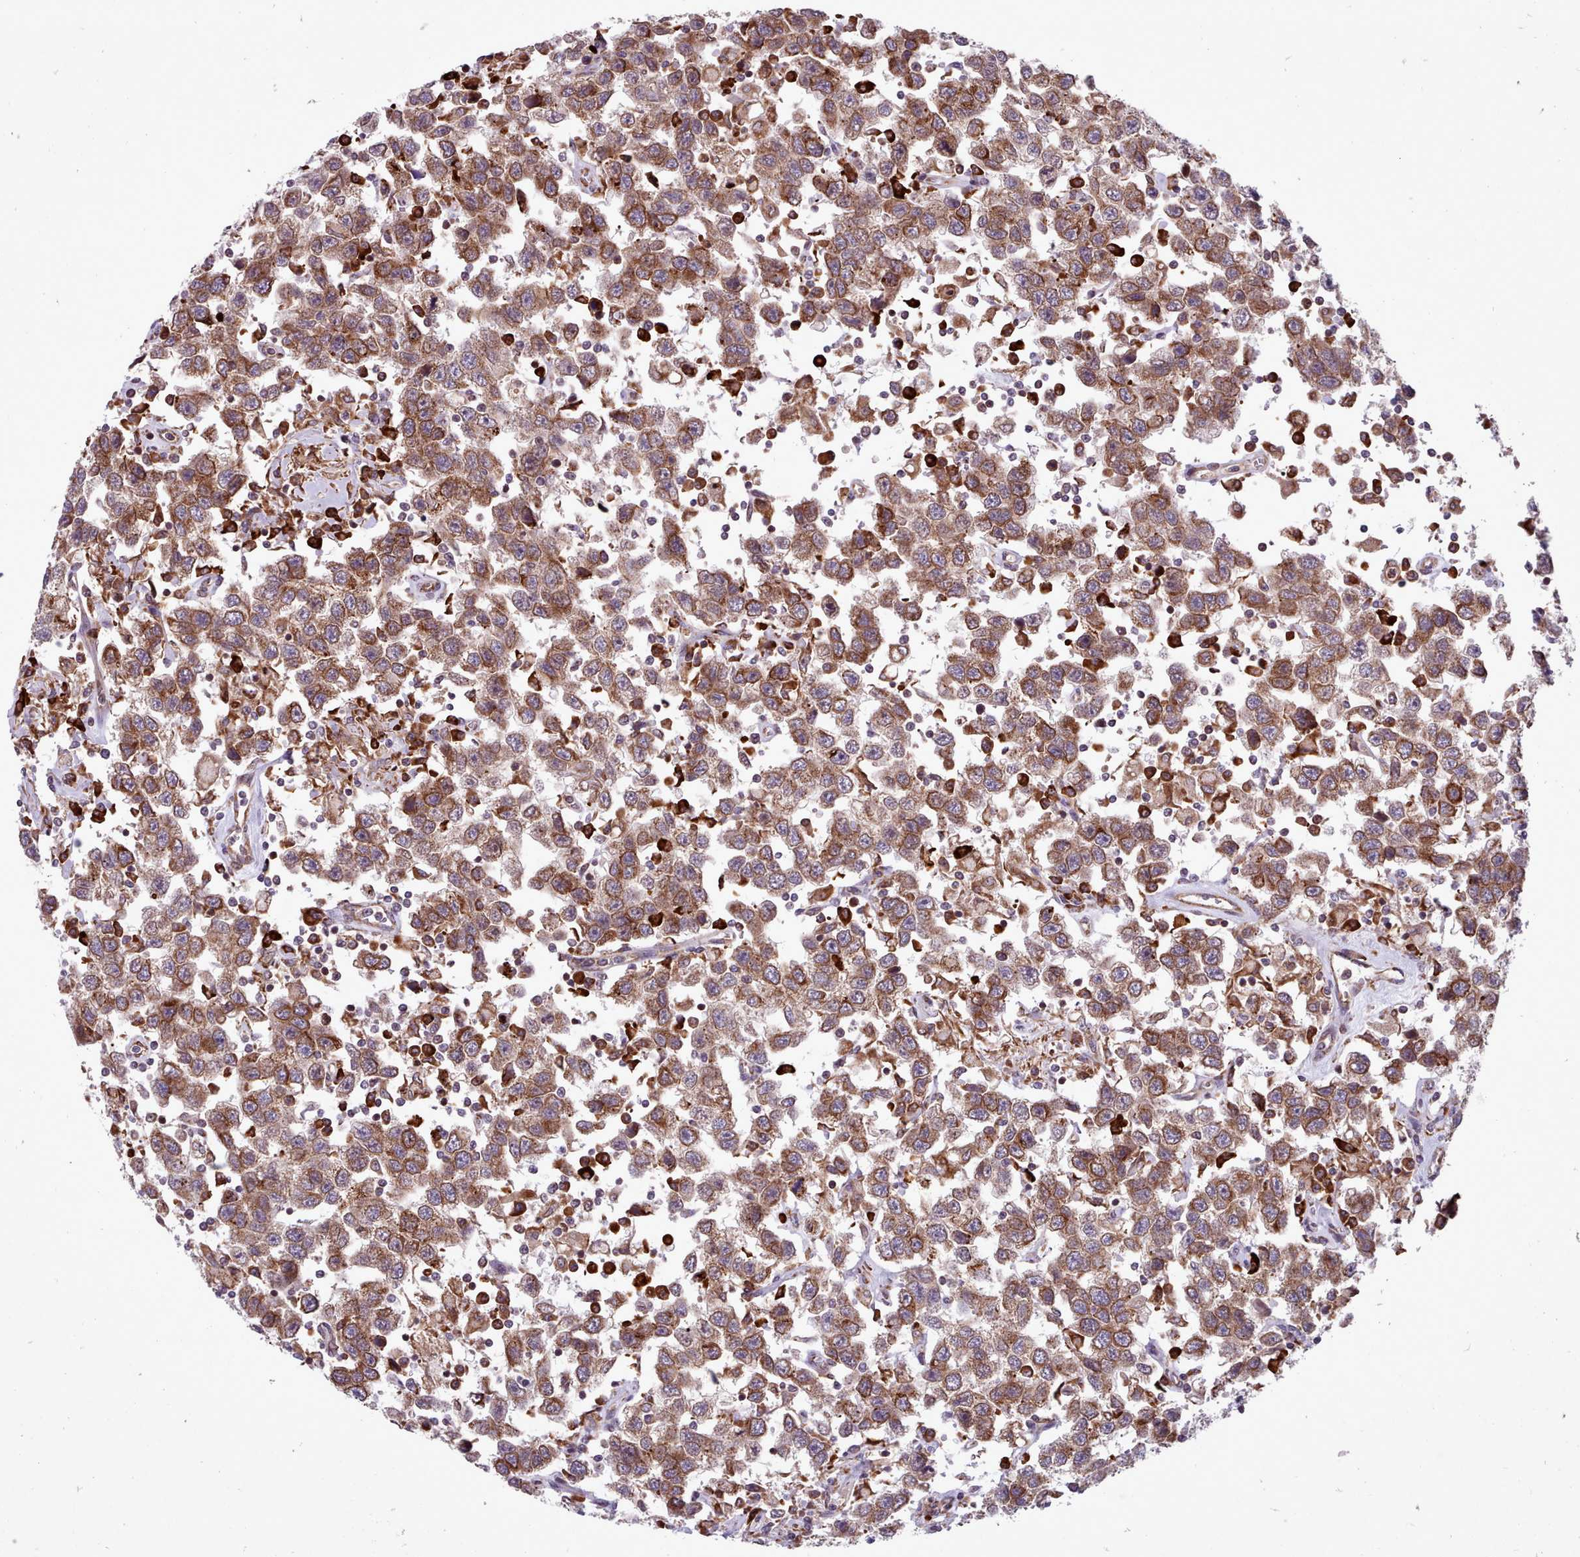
{"staining": {"intensity": "moderate", "quantity": ">75%", "location": "cytoplasmic/membranous"}, "tissue": "testis cancer", "cell_type": "Tumor cells", "image_type": "cancer", "snomed": [{"axis": "morphology", "description": "Seminoma, NOS"}, {"axis": "topography", "description": "Testis"}], "caption": "A medium amount of moderate cytoplasmic/membranous staining is seen in approximately >75% of tumor cells in testis cancer (seminoma) tissue.", "gene": "TTLL3", "patient": {"sex": "male", "age": 41}}